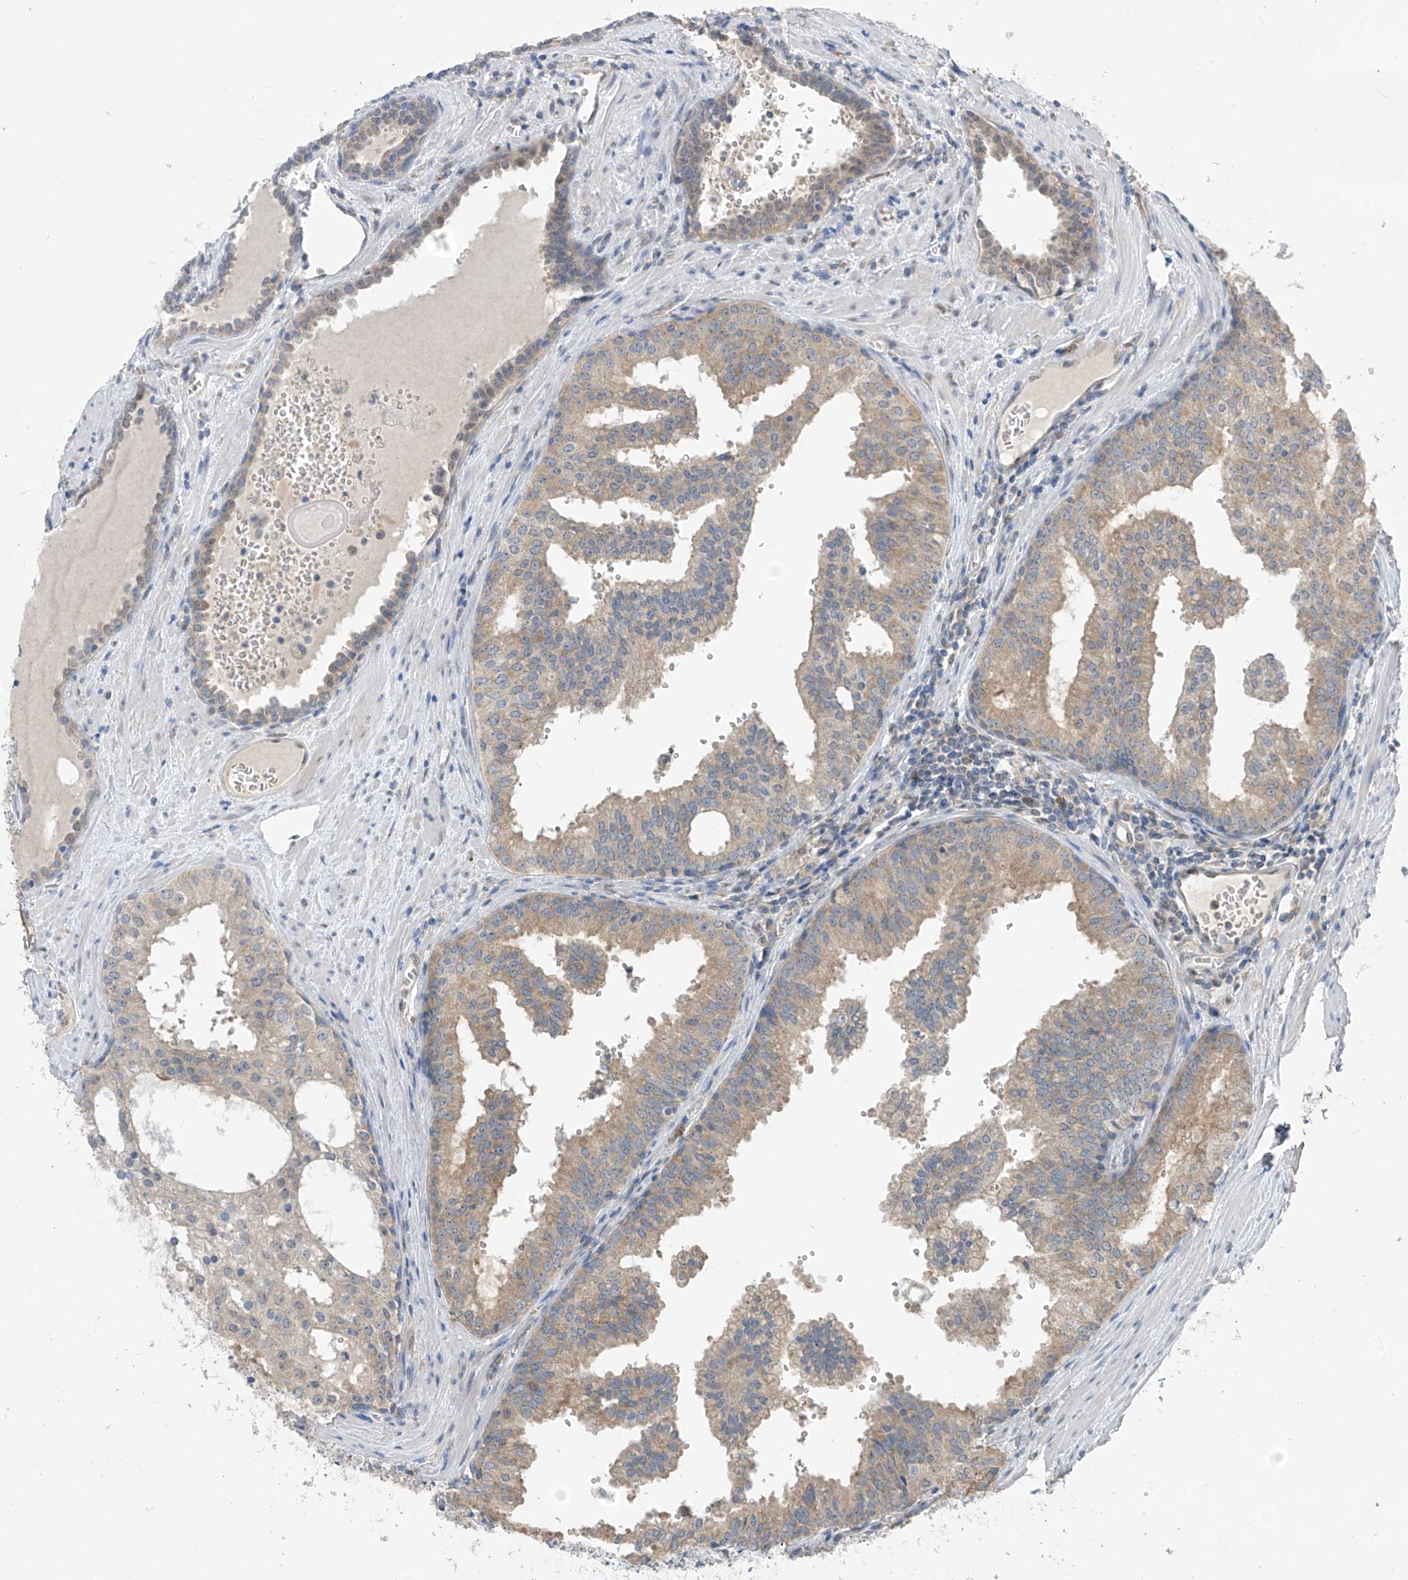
{"staining": {"intensity": "weak", "quantity": "25%-75%", "location": "cytoplasmic/membranous"}, "tissue": "prostate cancer", "cell_type": "Tumor cells", "image_type": "cancer", "snomed": [{"axis": "morphology", "description": "Adenocarcinoma, High grade"}, {"axis": "topography", "description": "Prostate"}], "caption": "High-grade adenocarcinoma (prostate) stained for a protein reveals weak cytoplasmic/membranous positivity in tumor cells.", "gene": "RPL4", "patient": {"sex": "male", "age": 68}}